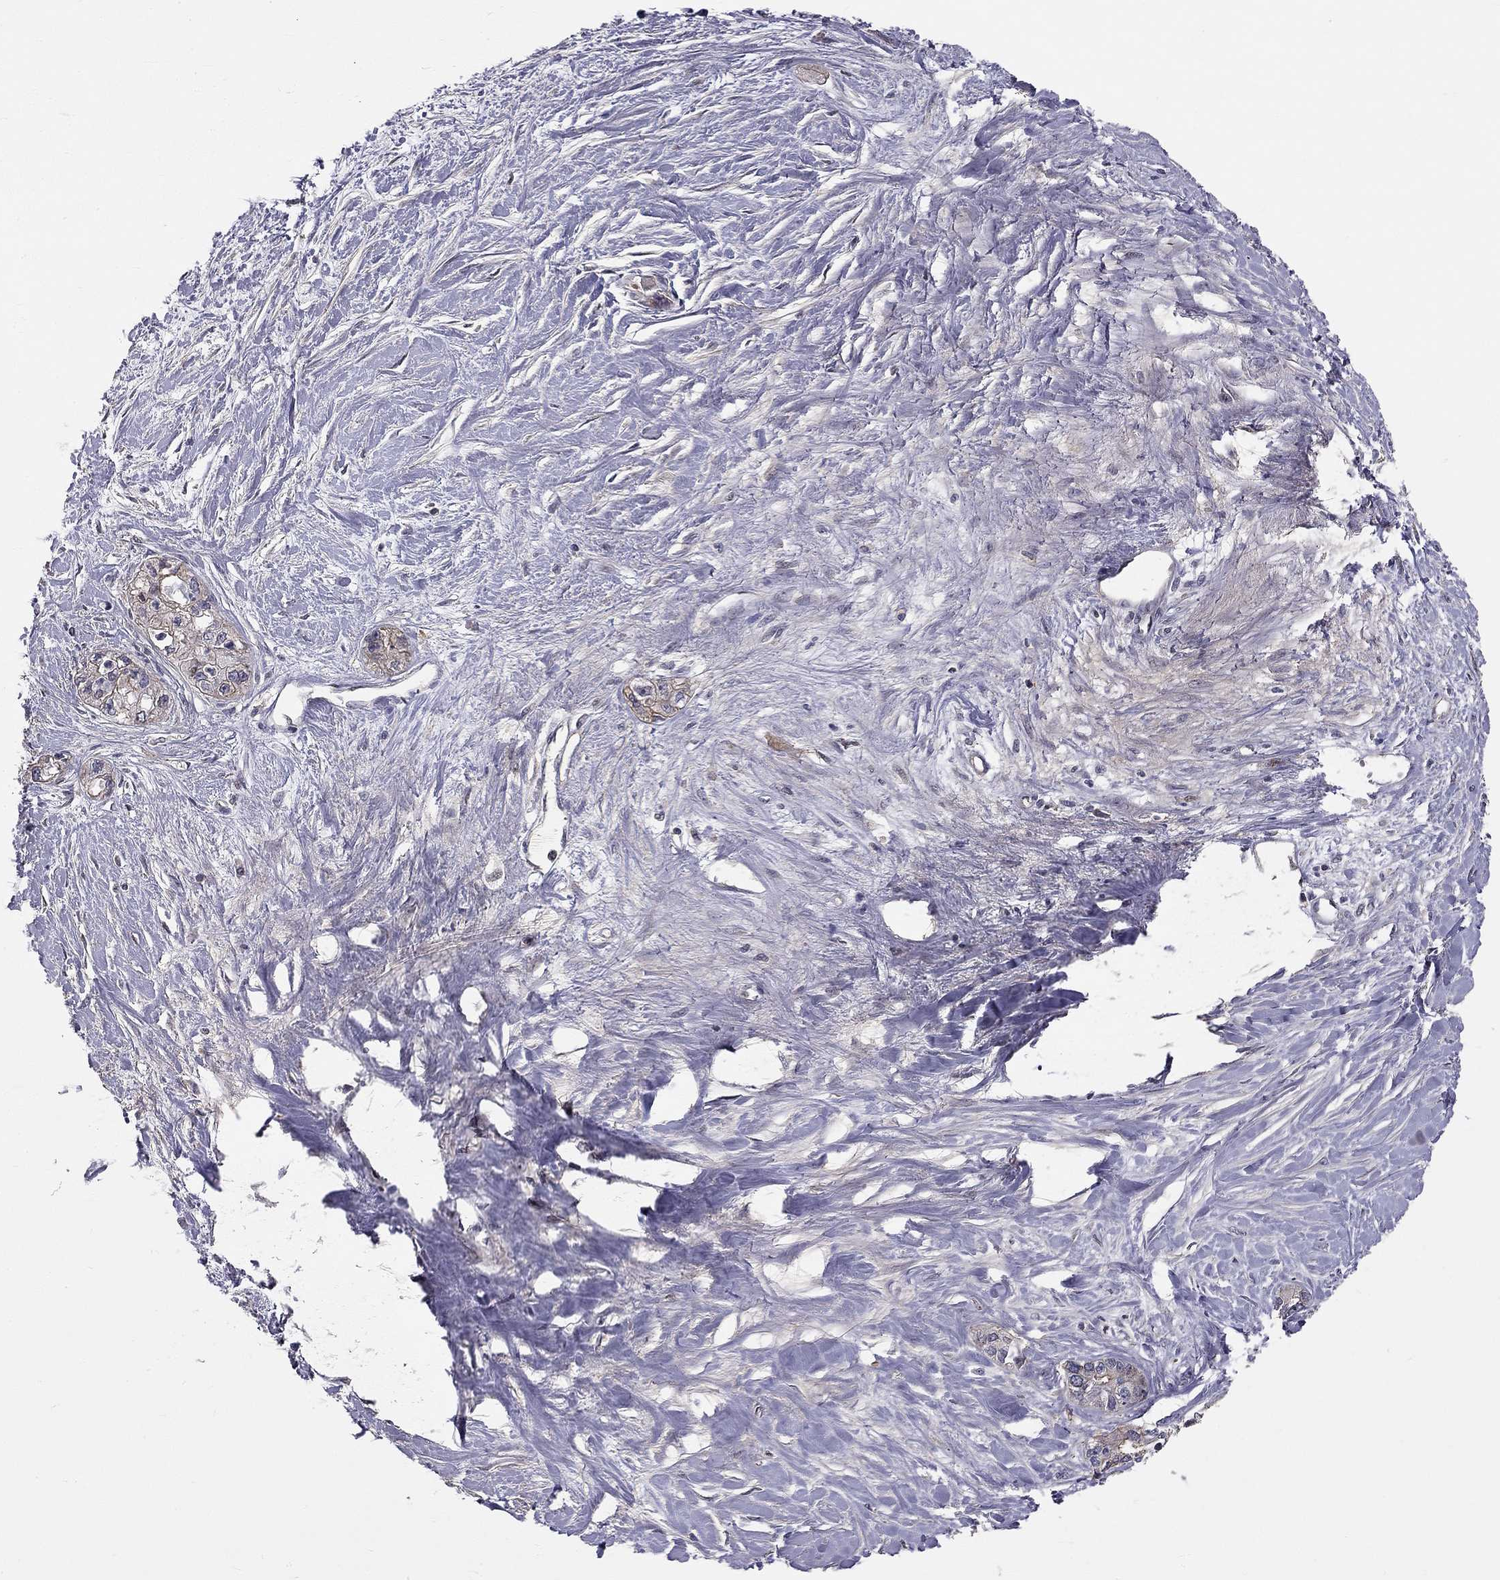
{"staining": {"intensity": "weak", "quantity": ">75%", "location": "cytoplasmic/membranous"}, "tissue": "pancreatic cancer", "cell_type": "Tumor cells", "image_type": "cancer", "snomed": [{"axis": "morphology", "description": "Adenocarcinoma, NOS"}, {"axis": "topography", "description": "Pancreas"}], "caption": "Protein analysis of pancreatic adenocarcinoma tissue reveals weak cytoplasmic/membranous staining in approximately >75% of tumor cells.", "gene": "GJB4", "patient": {"sex": "female", "age": 50}}